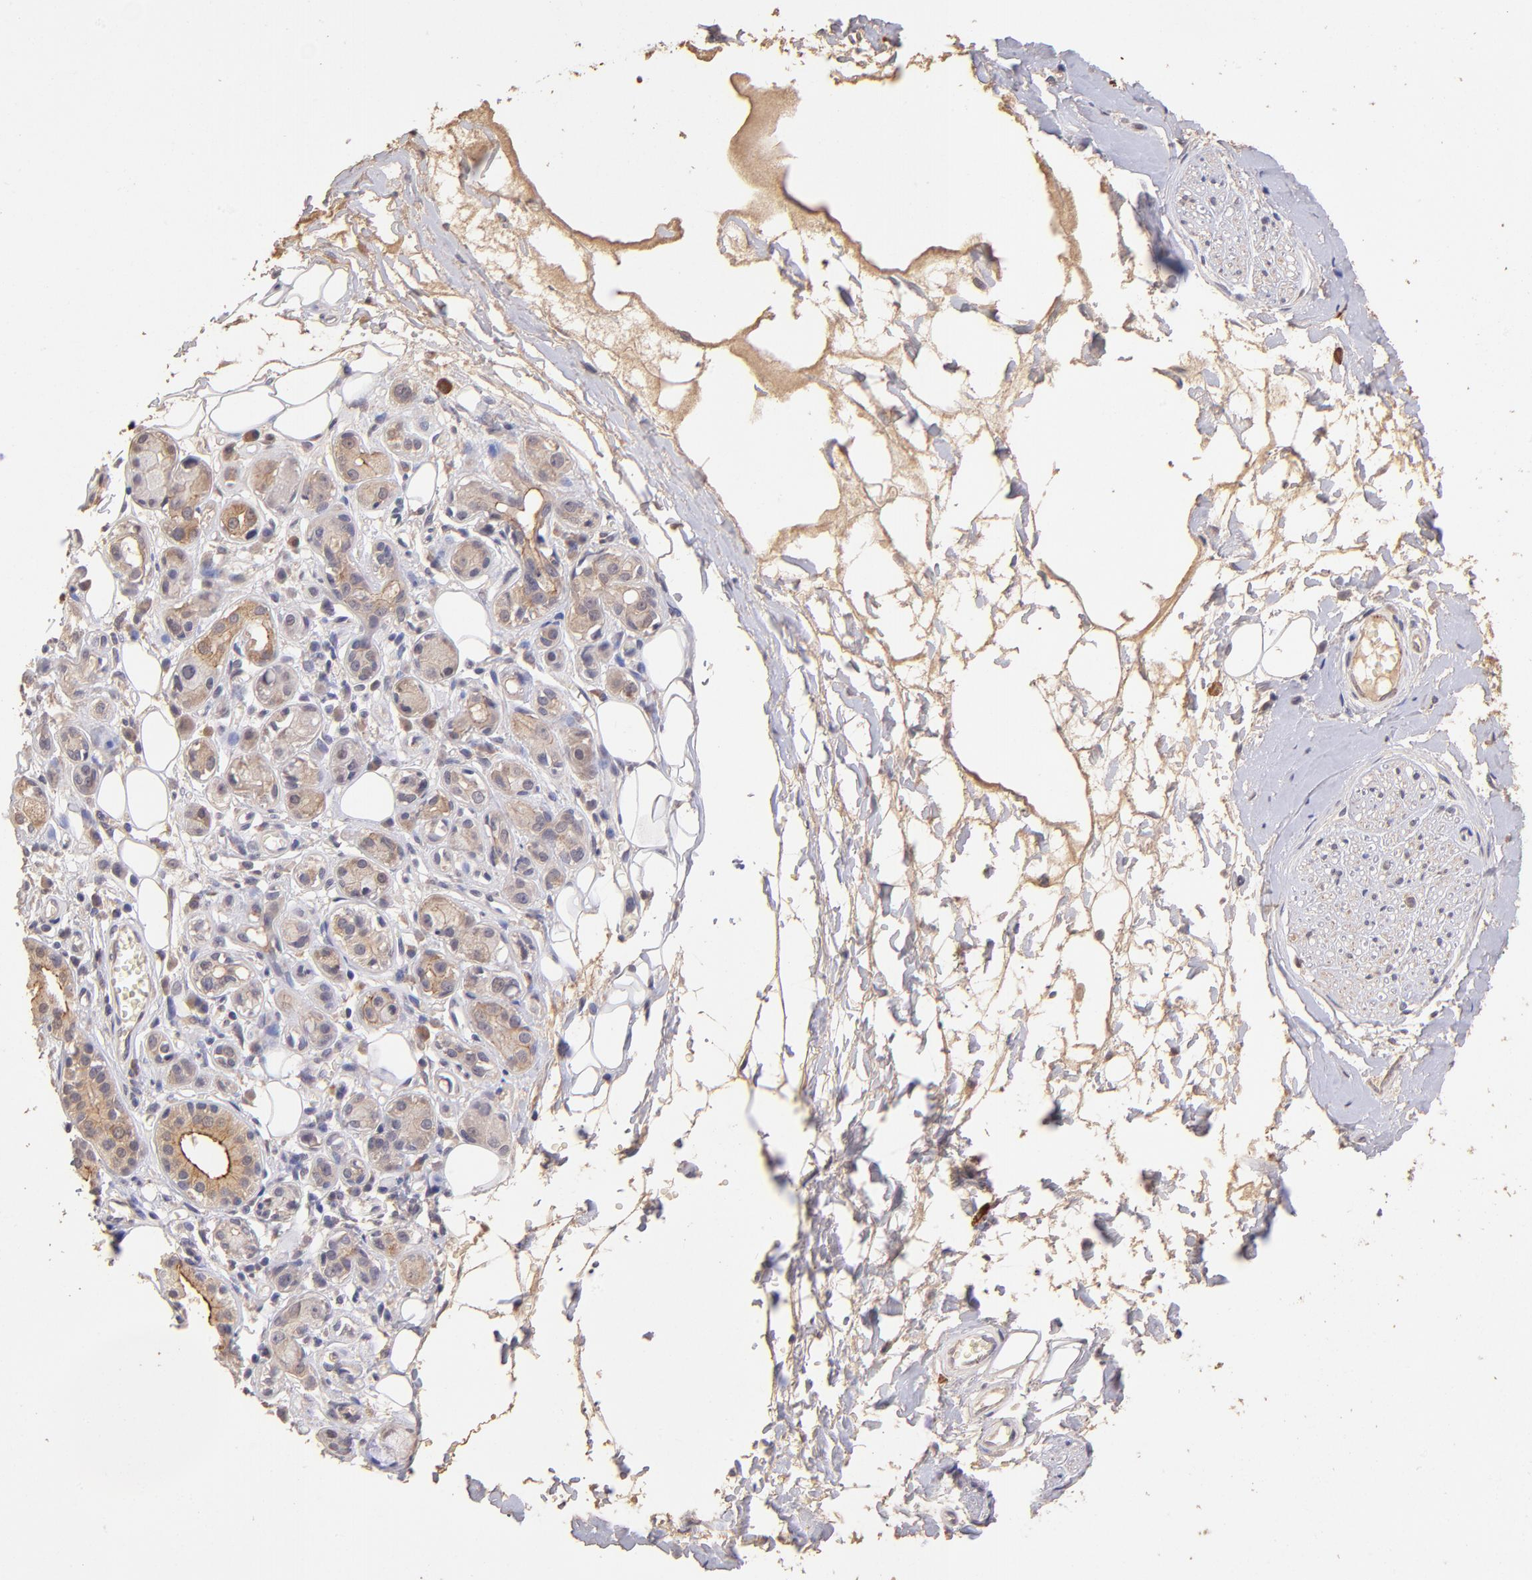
{"staining": {"intensity": "moderate", "quantity": ">75%", "location": "cytoplasmic/membranous"}, "tissue": "adipose tissue", "cell_type": "Adipocytes", "image_type": "normal", "snomed": [{"axis": "morphology", "description": "Normal tissue, NOS"}, {"axis": "morphology", "description": "Inflammation, NOS"}, {"axis": "topography", "description": "Salivary gland"}, {"axis": "topography", "description": "Peripheral nerve tissue"}], "caption": "This photomicrograph shows immunohistochemistry (IHC) staining of unremarkable human adipose tissue, with medium moderate cytoplasmic/membranous expression in about >75% of adipocytes.", "gene": "RNASEL", "patient": {"sex": "female", "age": 75}}